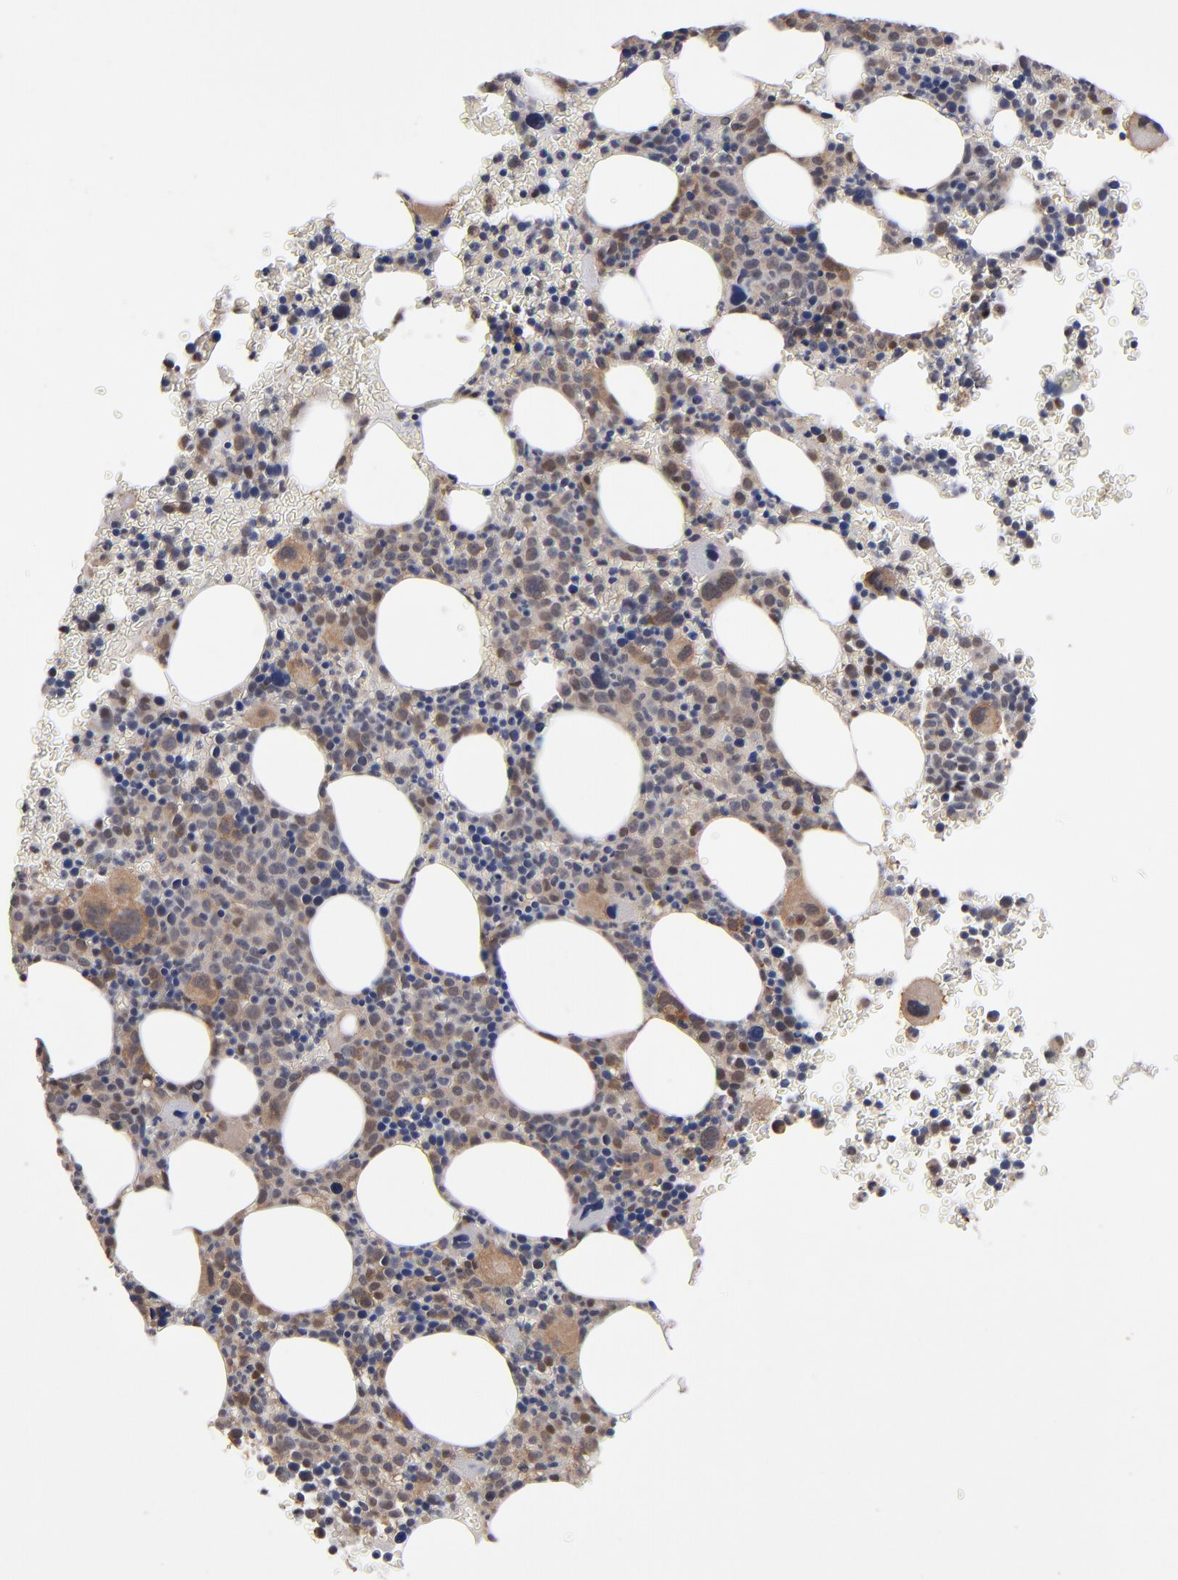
{"staining": {"intensity": "moderate", "quantity": "25%-75%", "location": "cytoplasmic/membranous,nuclear"}, "tissue": "bone marrow", "cell_type": "Hematopoietic cells", "image_type": "normal", "snomed": [{"axis": "morphology", "description": "Normal tissue, NOS"}, {"axis": "topography", "description": "Bone marrow"}], "caption": "Immunohistochemical staining of benign human bone marrow shows moderate cytoplasmic/membranous,nuclear protein staining in approximately 25%-75% of hematopoietic cells.", "gene": "HUWE1", "patient": {"sex": "male", "age": 68}}